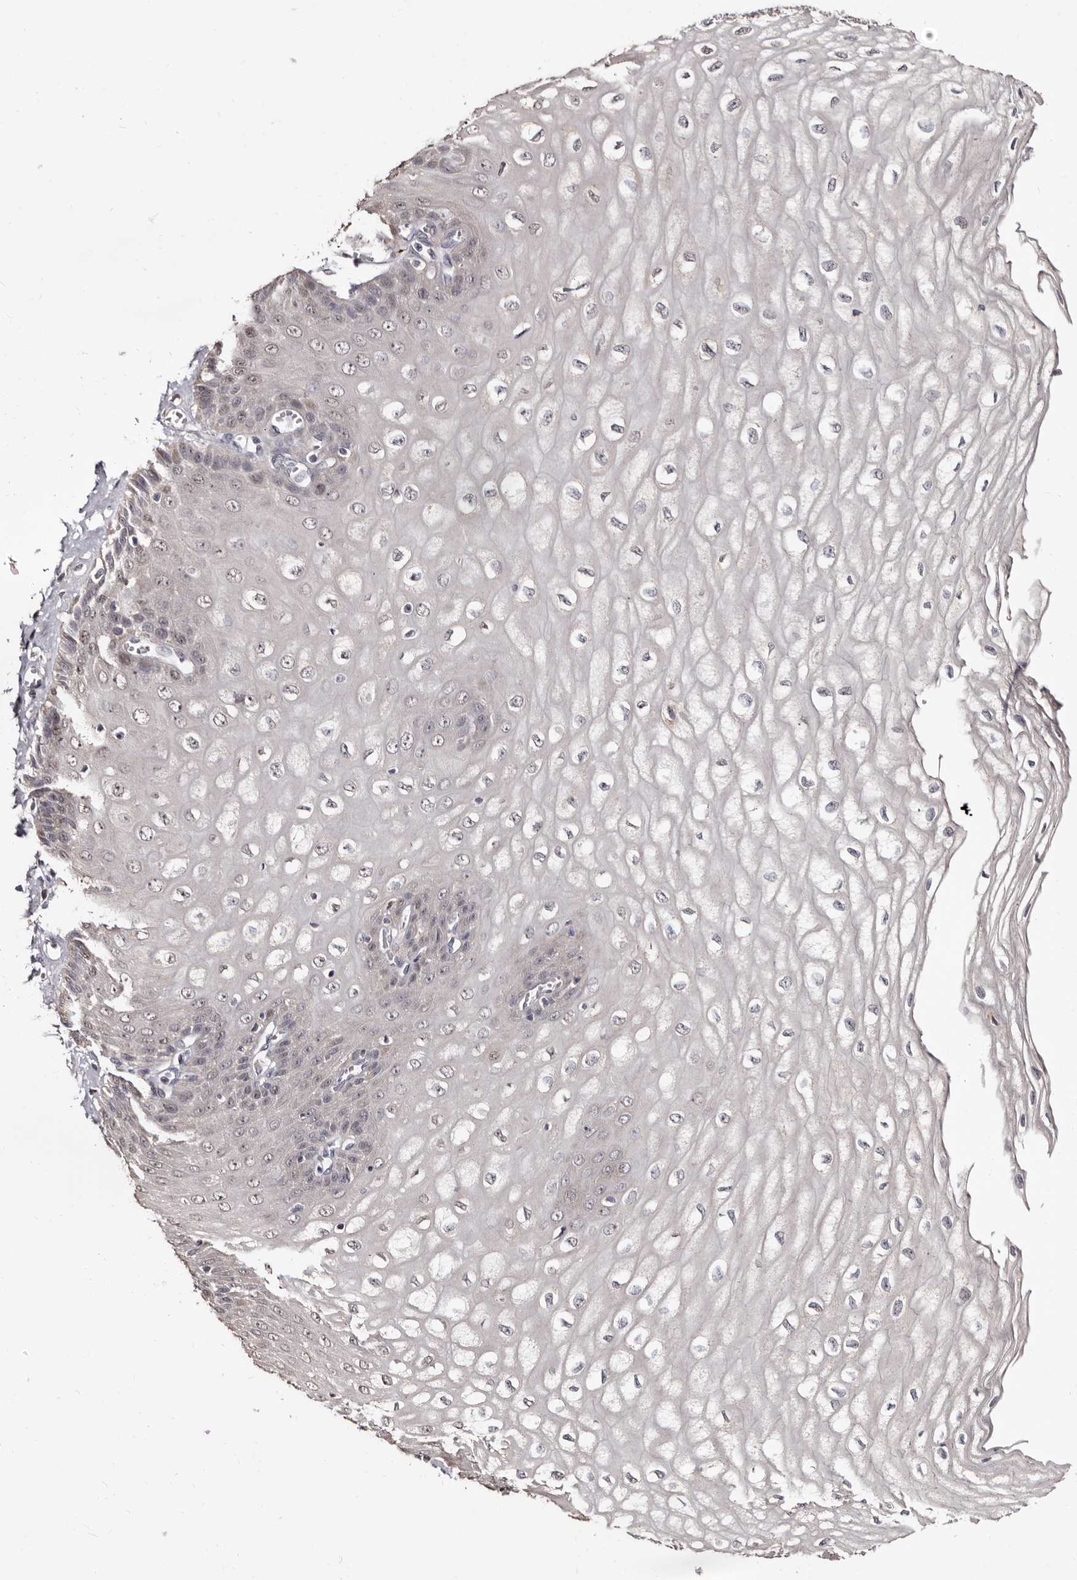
{"staining": {"intensity": "moderate", "quantity": "<25%", "location": "cytoplasmic/membranous"}, "tissue": "esophagus", "cell_type": "Squamous epithelial cells", "image_type": "normal", "snomed": [{"axis": "morphology", "description": "Normal tissue, NOS"}, {"axis": "topography", "description": "Esophagus"}], "caption": "A brown stain labels moderate cytoplasmic/membranous staining of a protein in squamous epithelial cells of benign human esophagus. Nuclei are stained in blue.", "gene": "PTAFR", "patient": {"sex": "male", "age": 60}}